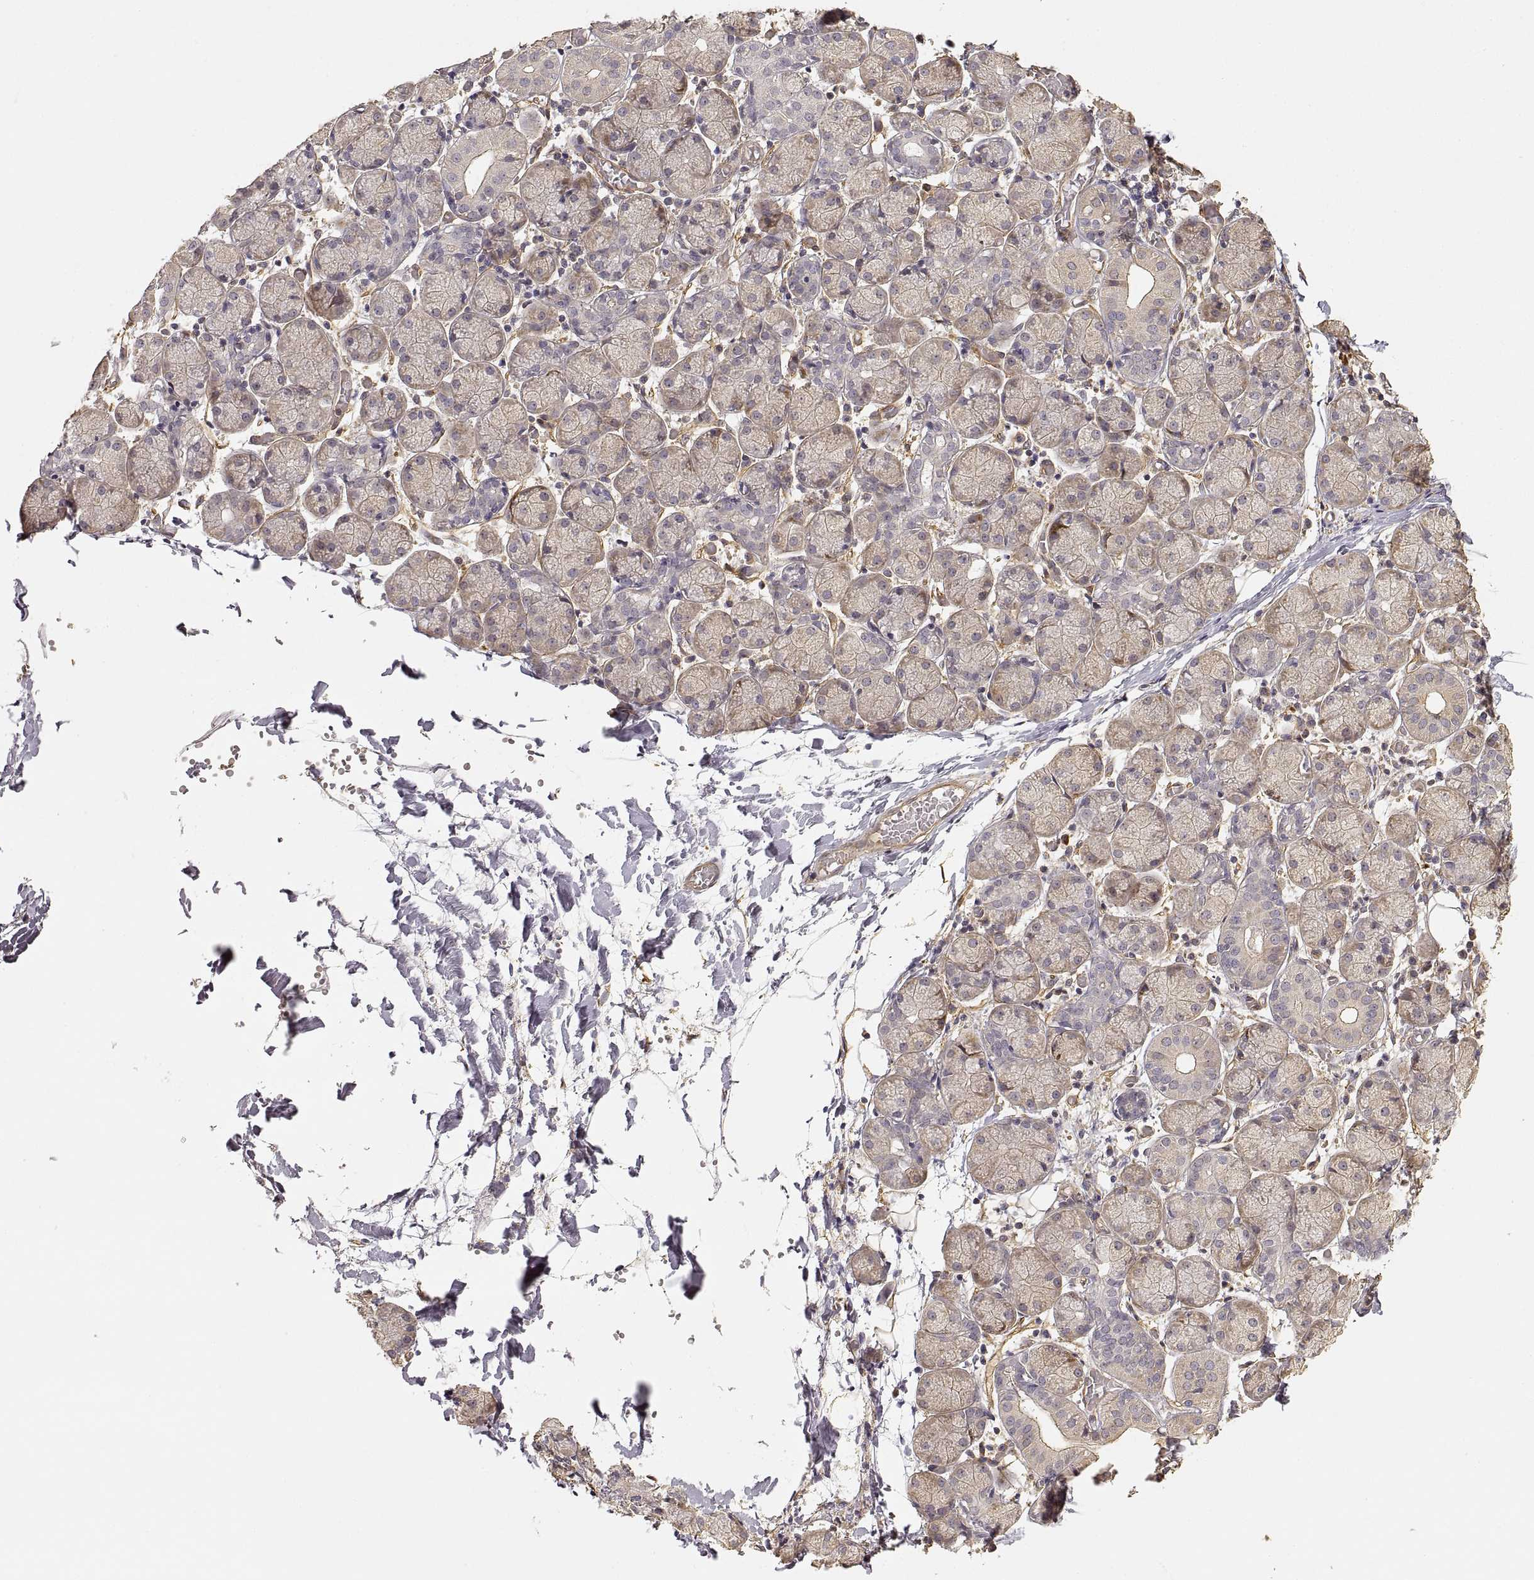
{"staining": {"intensity": "moderate", "quantity": "<25%", "location": "cytoplasmic/membranous"}, "tissue": "salivary gland", "cell_type": "Glandular cells", "image_type": "normal", "snomed": [{"axis": "morphology", "description": "Normal tissue, NOS"}, {"axis": "topography", "description": "Salivary gland"}, {"axis": "topography", "description": "Peripheral nerve tissue"}], "caption": "Salivary gland stained for a protein (brown) exhibits moderate cytoplasmic/membranous positive expression in about <25% of glandular cells.", "gene": "LAMA4", "patient": {"sex": "female", "age": 24}}